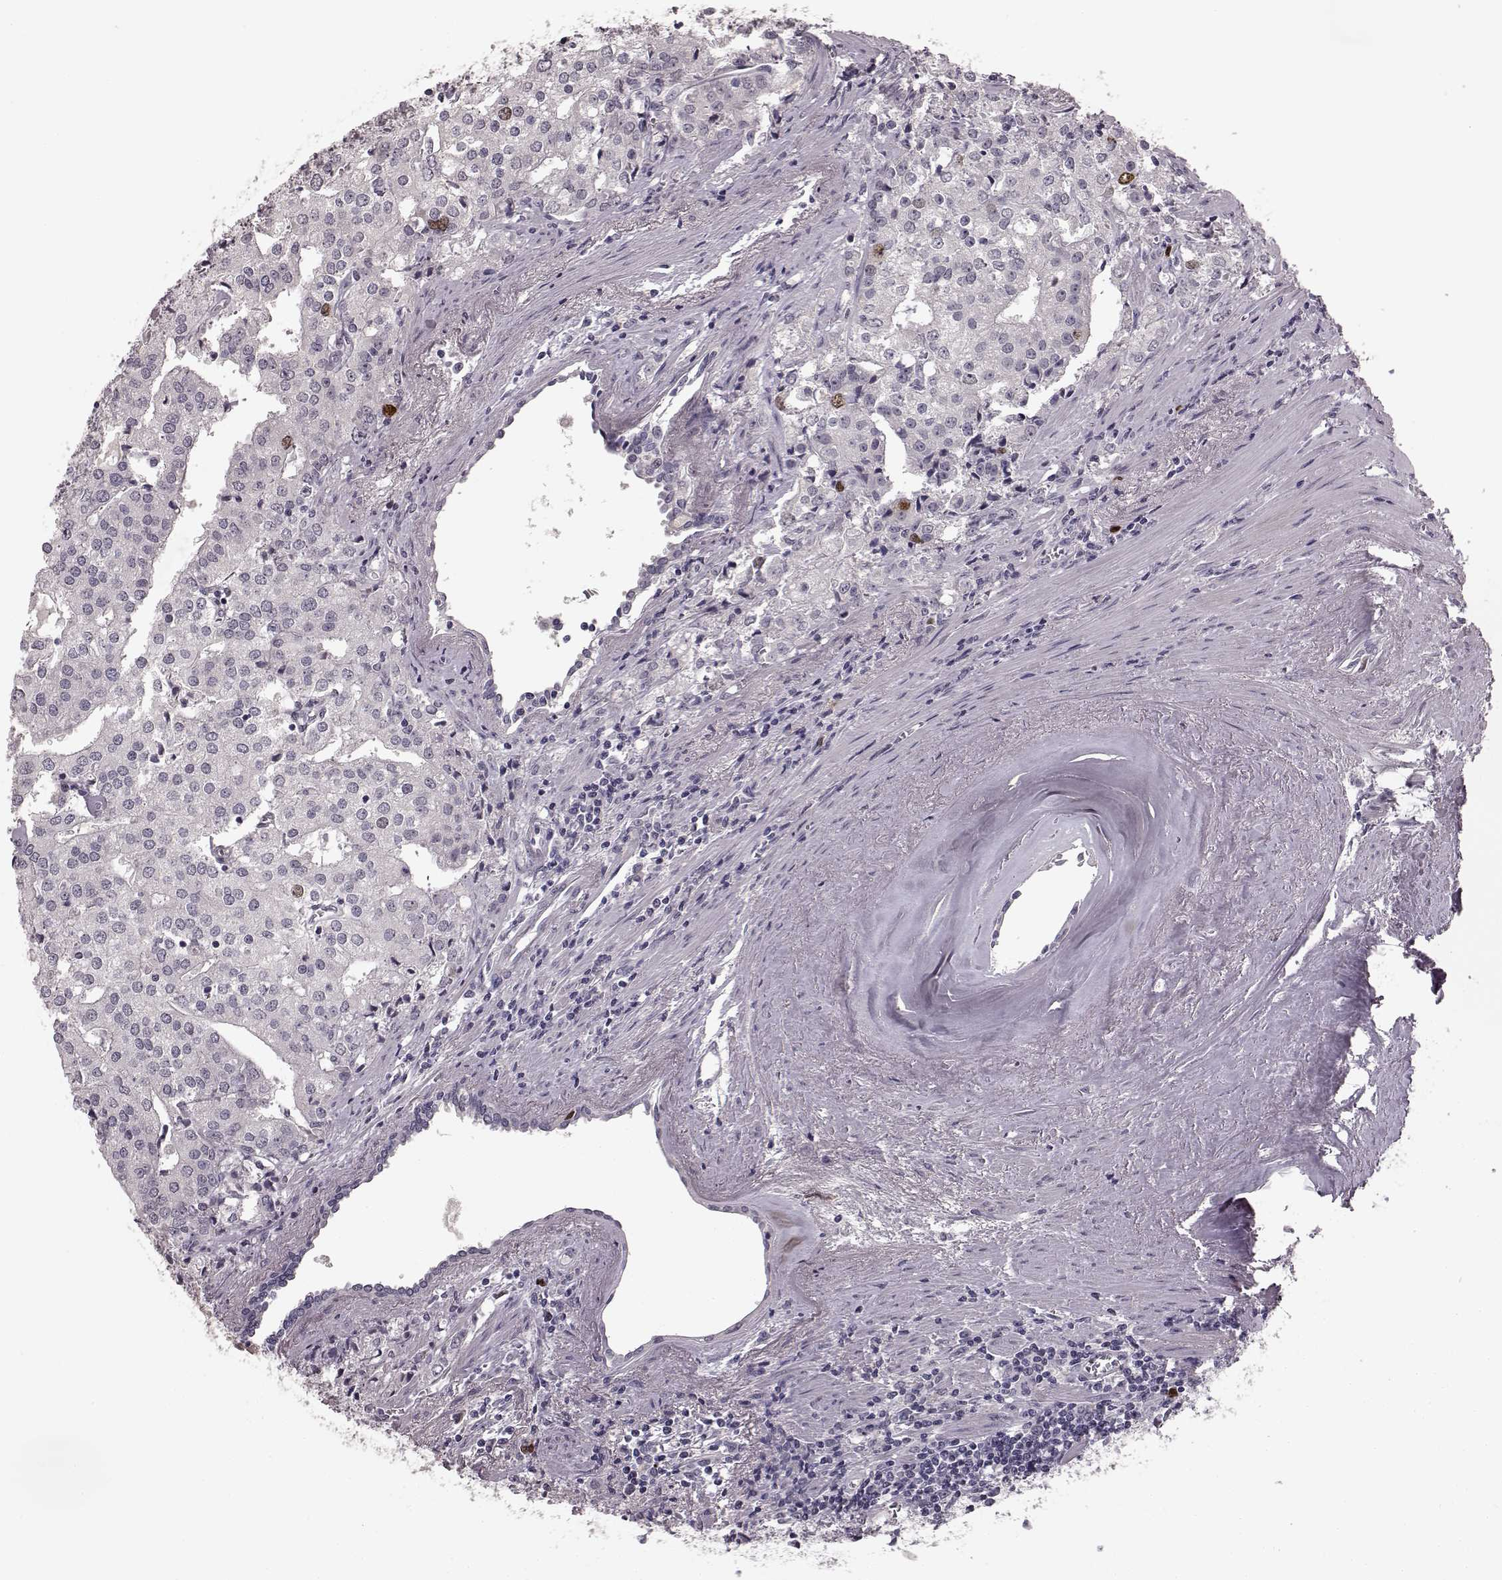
{"staining": {"intensity": "strong", "quantity": "<25%", "location": "nuclear"}, "tissue": "prostate cancer", "cell_type": "Tumor cells", "image_type": "cancer", "snomed": [{"axis": "morphology", "description": "Adenocarcinoma, High grade"}, {"axis": "topography", "description": "Prostate"}], "caption": "A micrograph of prostate cancer stained for a protein shows strong nuclear brown staining in tumor cells. (Stains: DAB (3,3'-diaminobenzidine) in brown, nuclei in blue, Microscopy: brightfield microscopy at high magnification).", "gene": "CCNA2", "patient": {"sex": "male", "age": 68}}